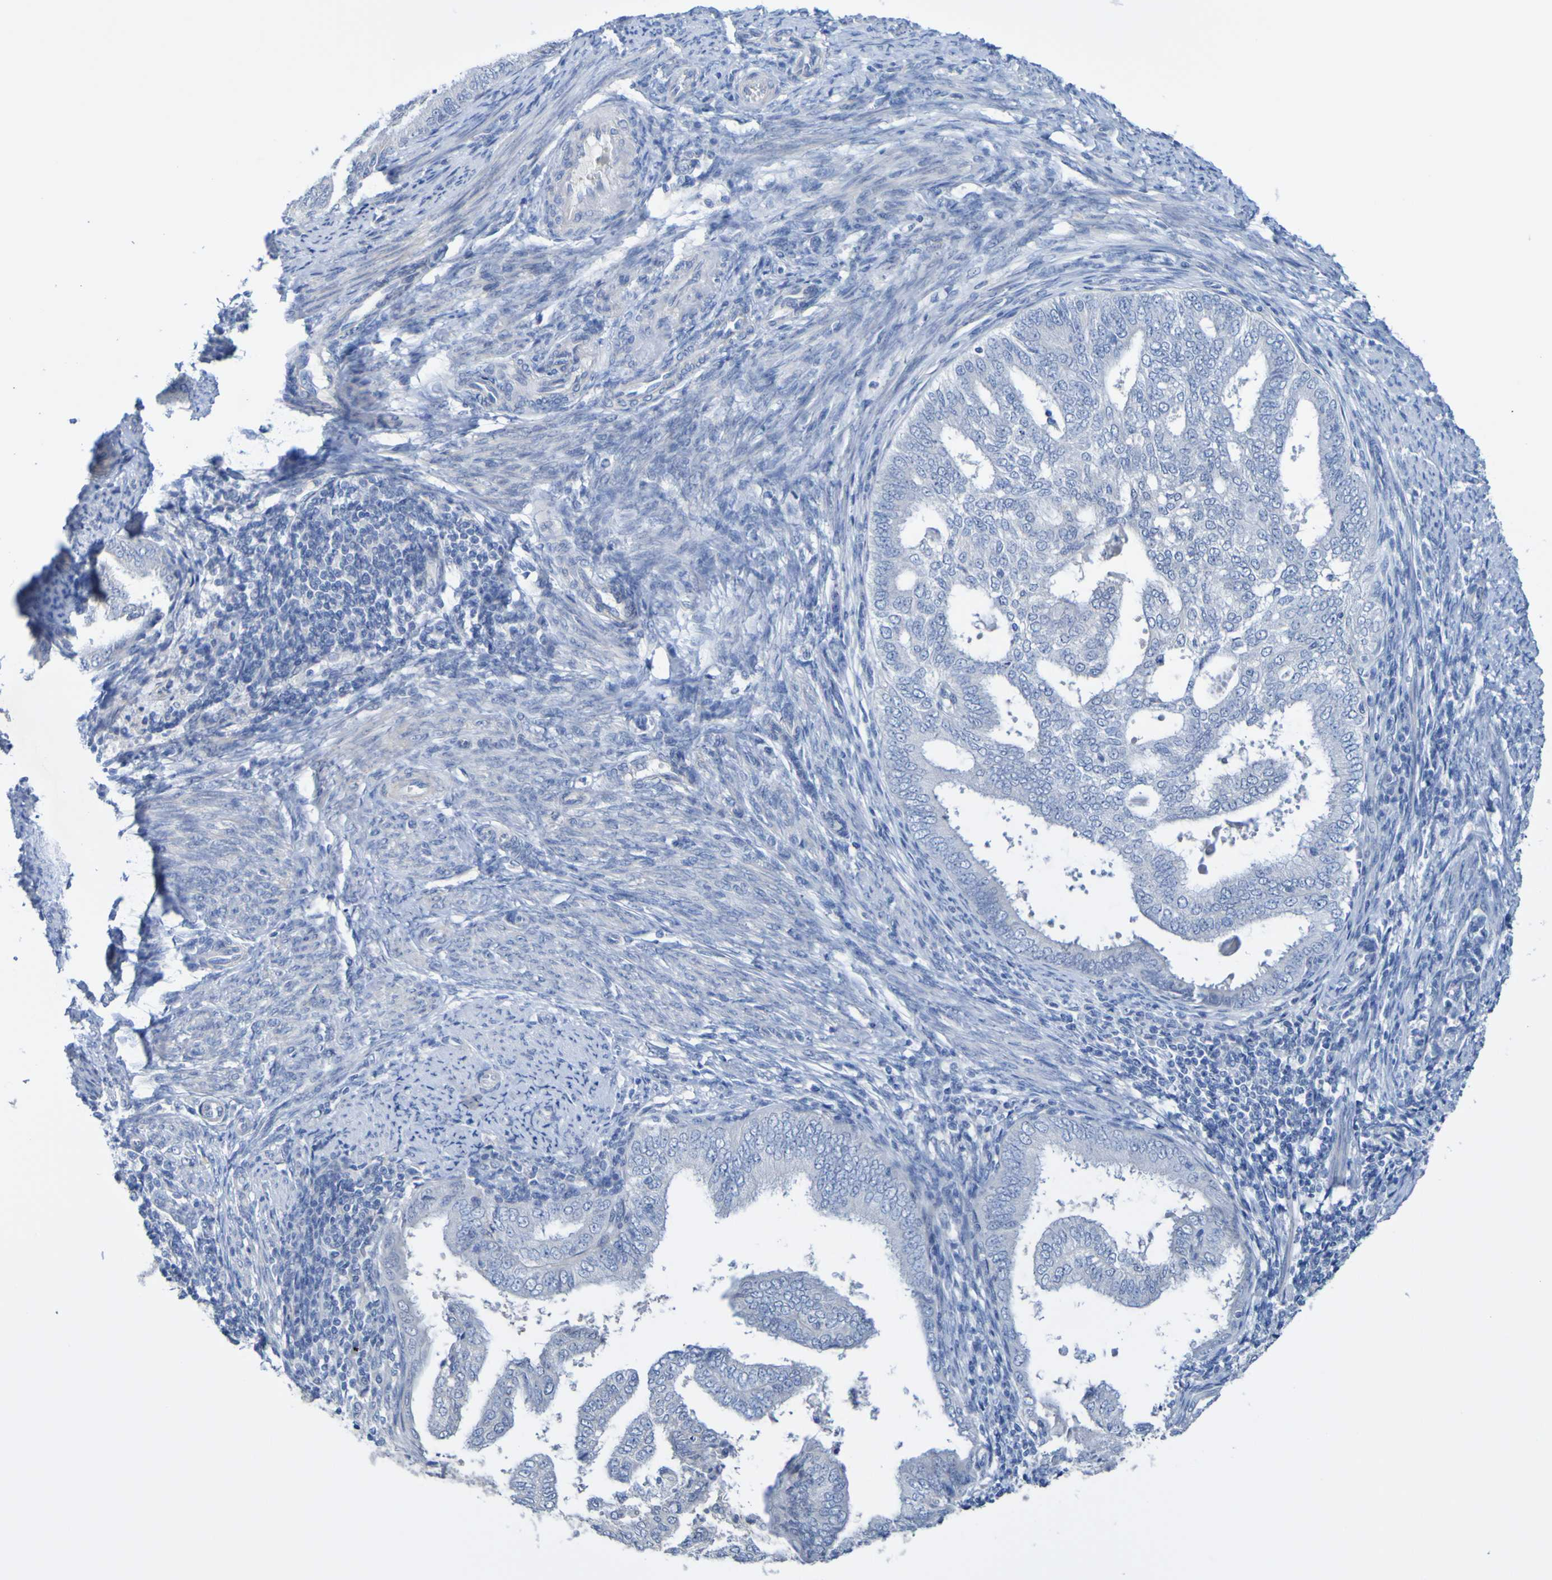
{"staining": {"intensity": "negative", "quantity": "none", "location": "none"}, "tissue": "endometrial cancer", "cell_type": "Tumor cells", "image_type": "cancer", "snomed": [{"axis": "morphology", "description": "Adenocarcinoma, NOS"}, {"axis": "topography", "description": "Endometrium"}], "caption": "Immunohistochemistry (IHC) of endometrial cancer (adenocarcinoma) reveals no expression in tumor cells. (DAB (3,3'-diaminobenzidine) IHC visualized using brightfield microscopy, high magnification).", "gene": "ACMSD", "patient": {"sex": "female", "age": 58}}